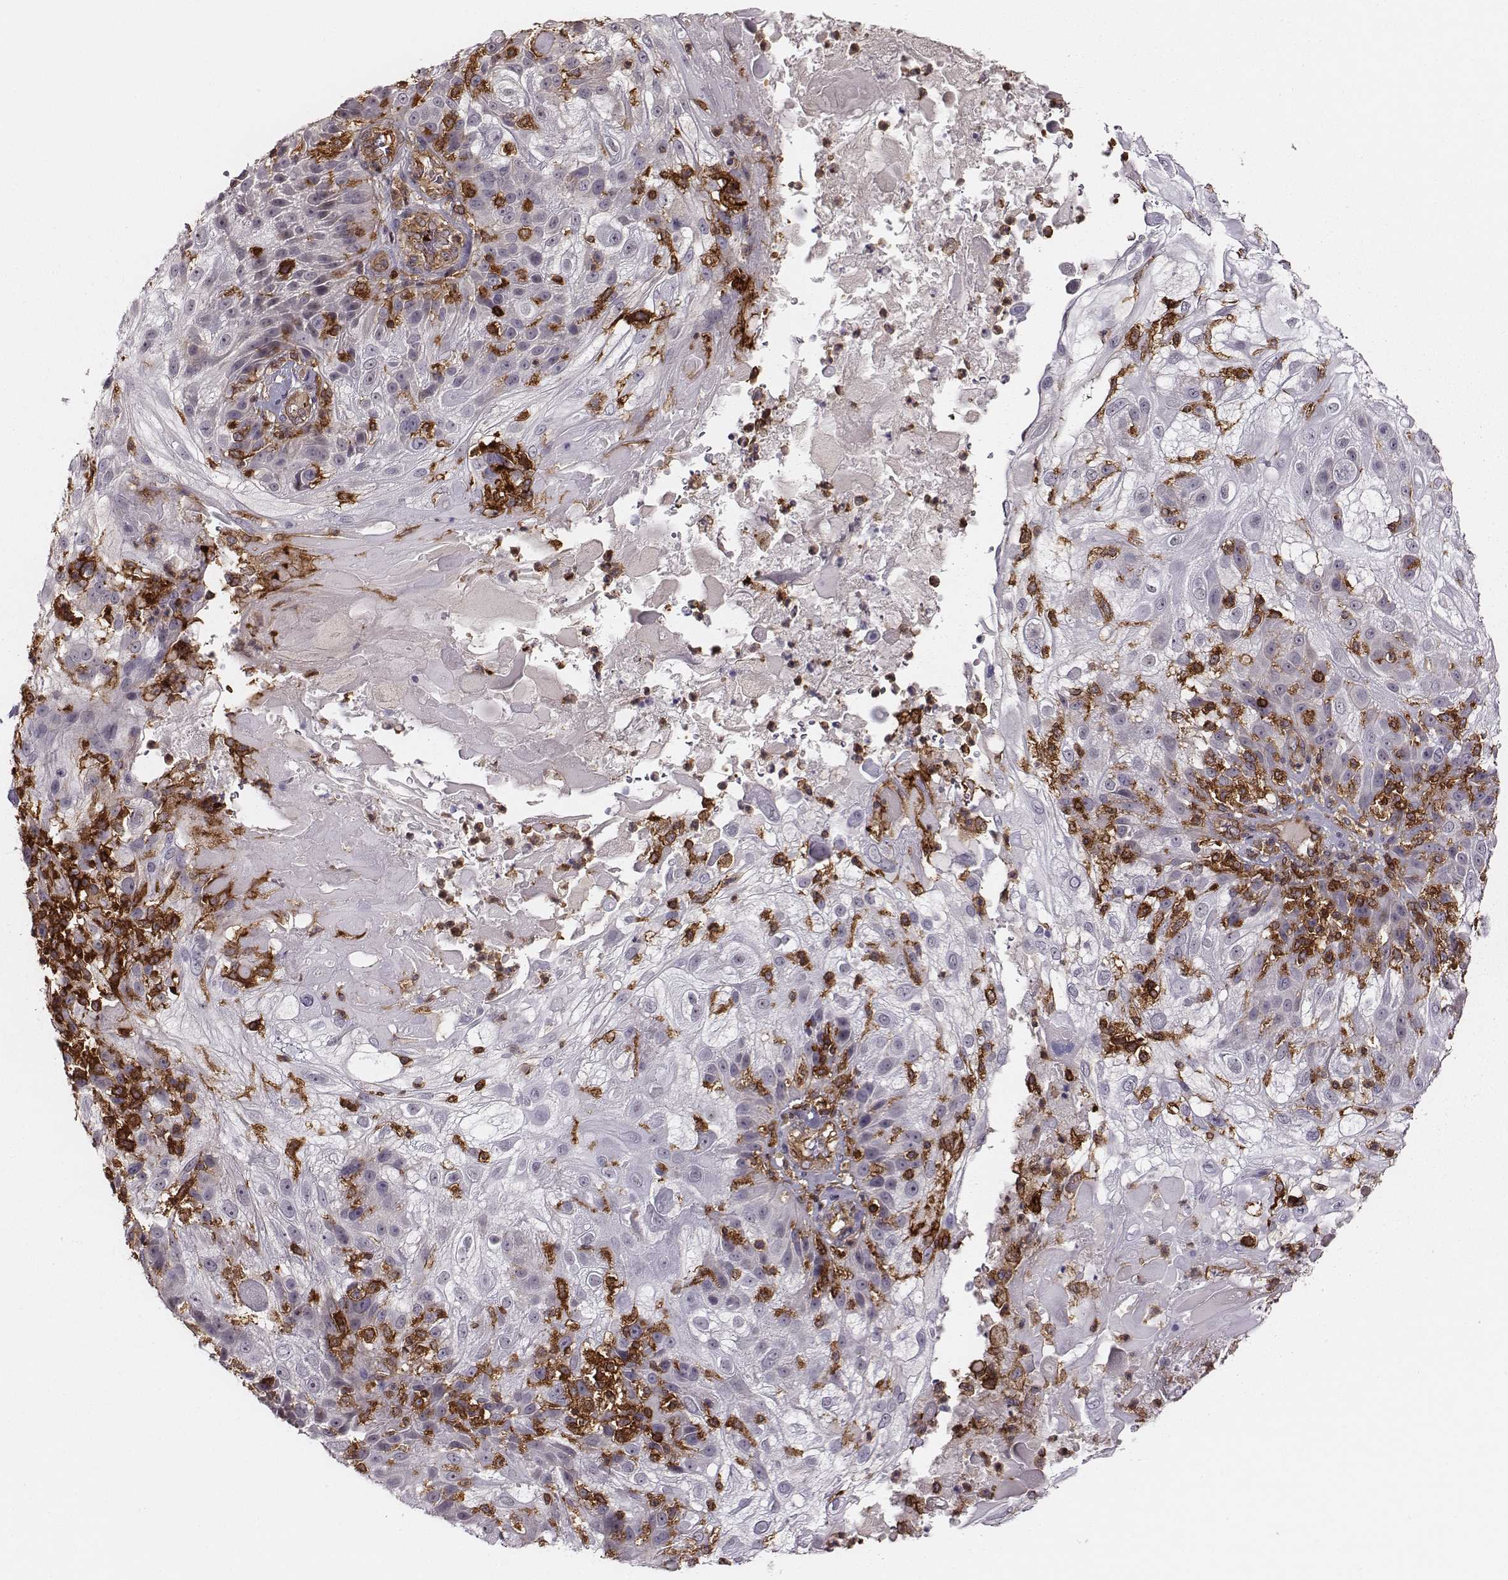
{"staining": {"intensity": "negative", "quantity": "none", "location": "none"}, "tissue": "skin cancer", "cell_type": "Tumor cells", "image_type": "cancer", "snomed": [{"axis": "morphology", "description": "Normal tissue, NOS"}, {"axis": "morphology", "description": "Squamous cell carcinoma, NOS"}, {"axis": "topography", "description": "Skin"}], "caption": "This is an immunohistochemistry (IHC) image of squamous cell carcinoma (skin). There is no expression in tumor cells.", "gene": "ZYX", "patient": {"sex": "female", "age": 83}}